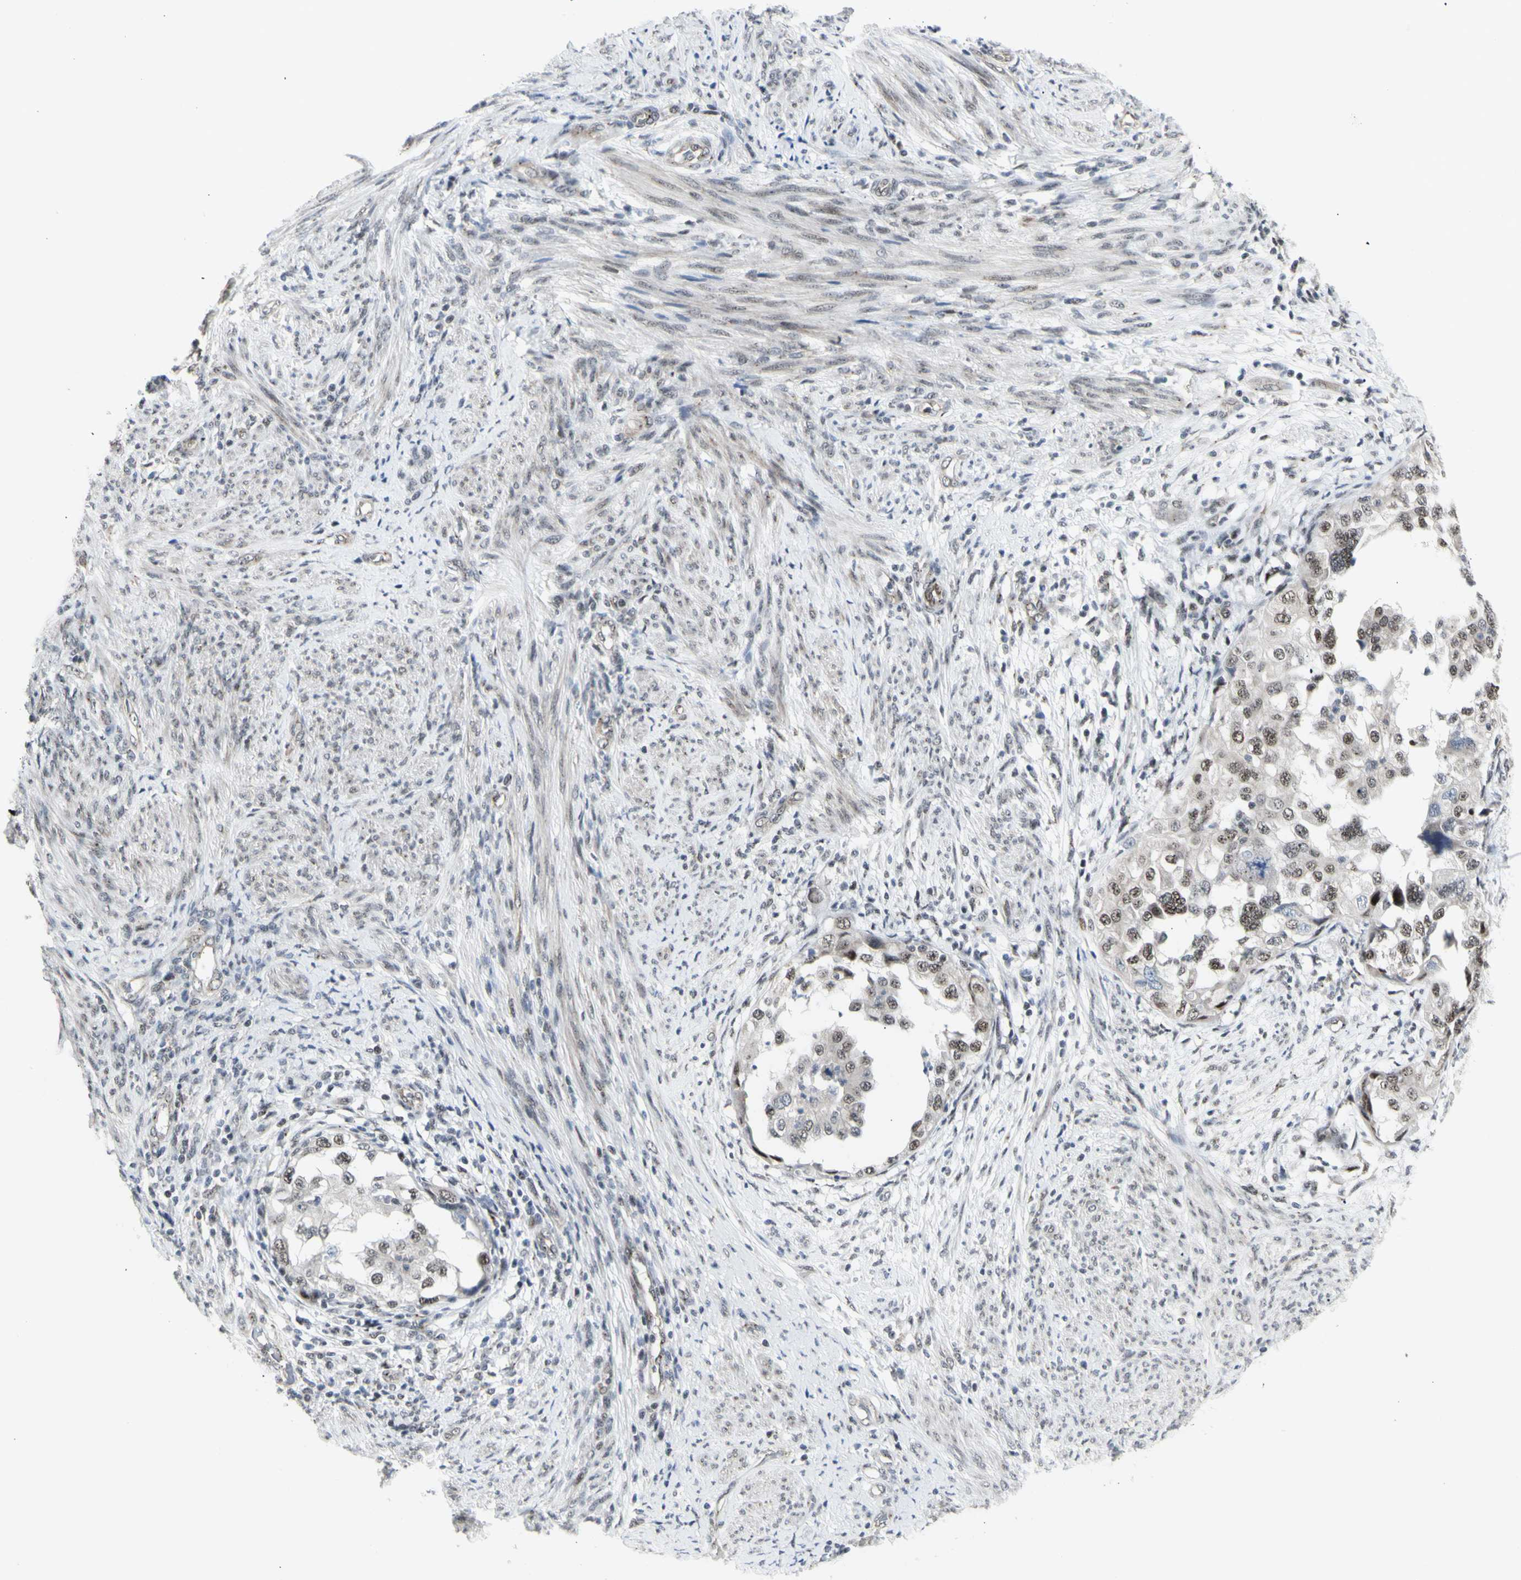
{"staining": {"intensity": "moderate", "quantity": ">75%", "location": "nuclear"}, "tissue": "endometrial cancer", "cell_type": "Tumor cells", "image_type": "cancer", "snomed": [{"axis": "morphology", "description": "Adenocarcinoma, NOS"}, {"axis": "topography", "description": "Endometrium"}], "caption": "The photomicrograph demonstrates immunohistochemical staining of adenocarcinoma (endometrial). There is moderate nuclear positivity is seen in about >75% of tumor cells.", "gene": "DHRS7B", "patient": {"sex": "female", "age": 85}}